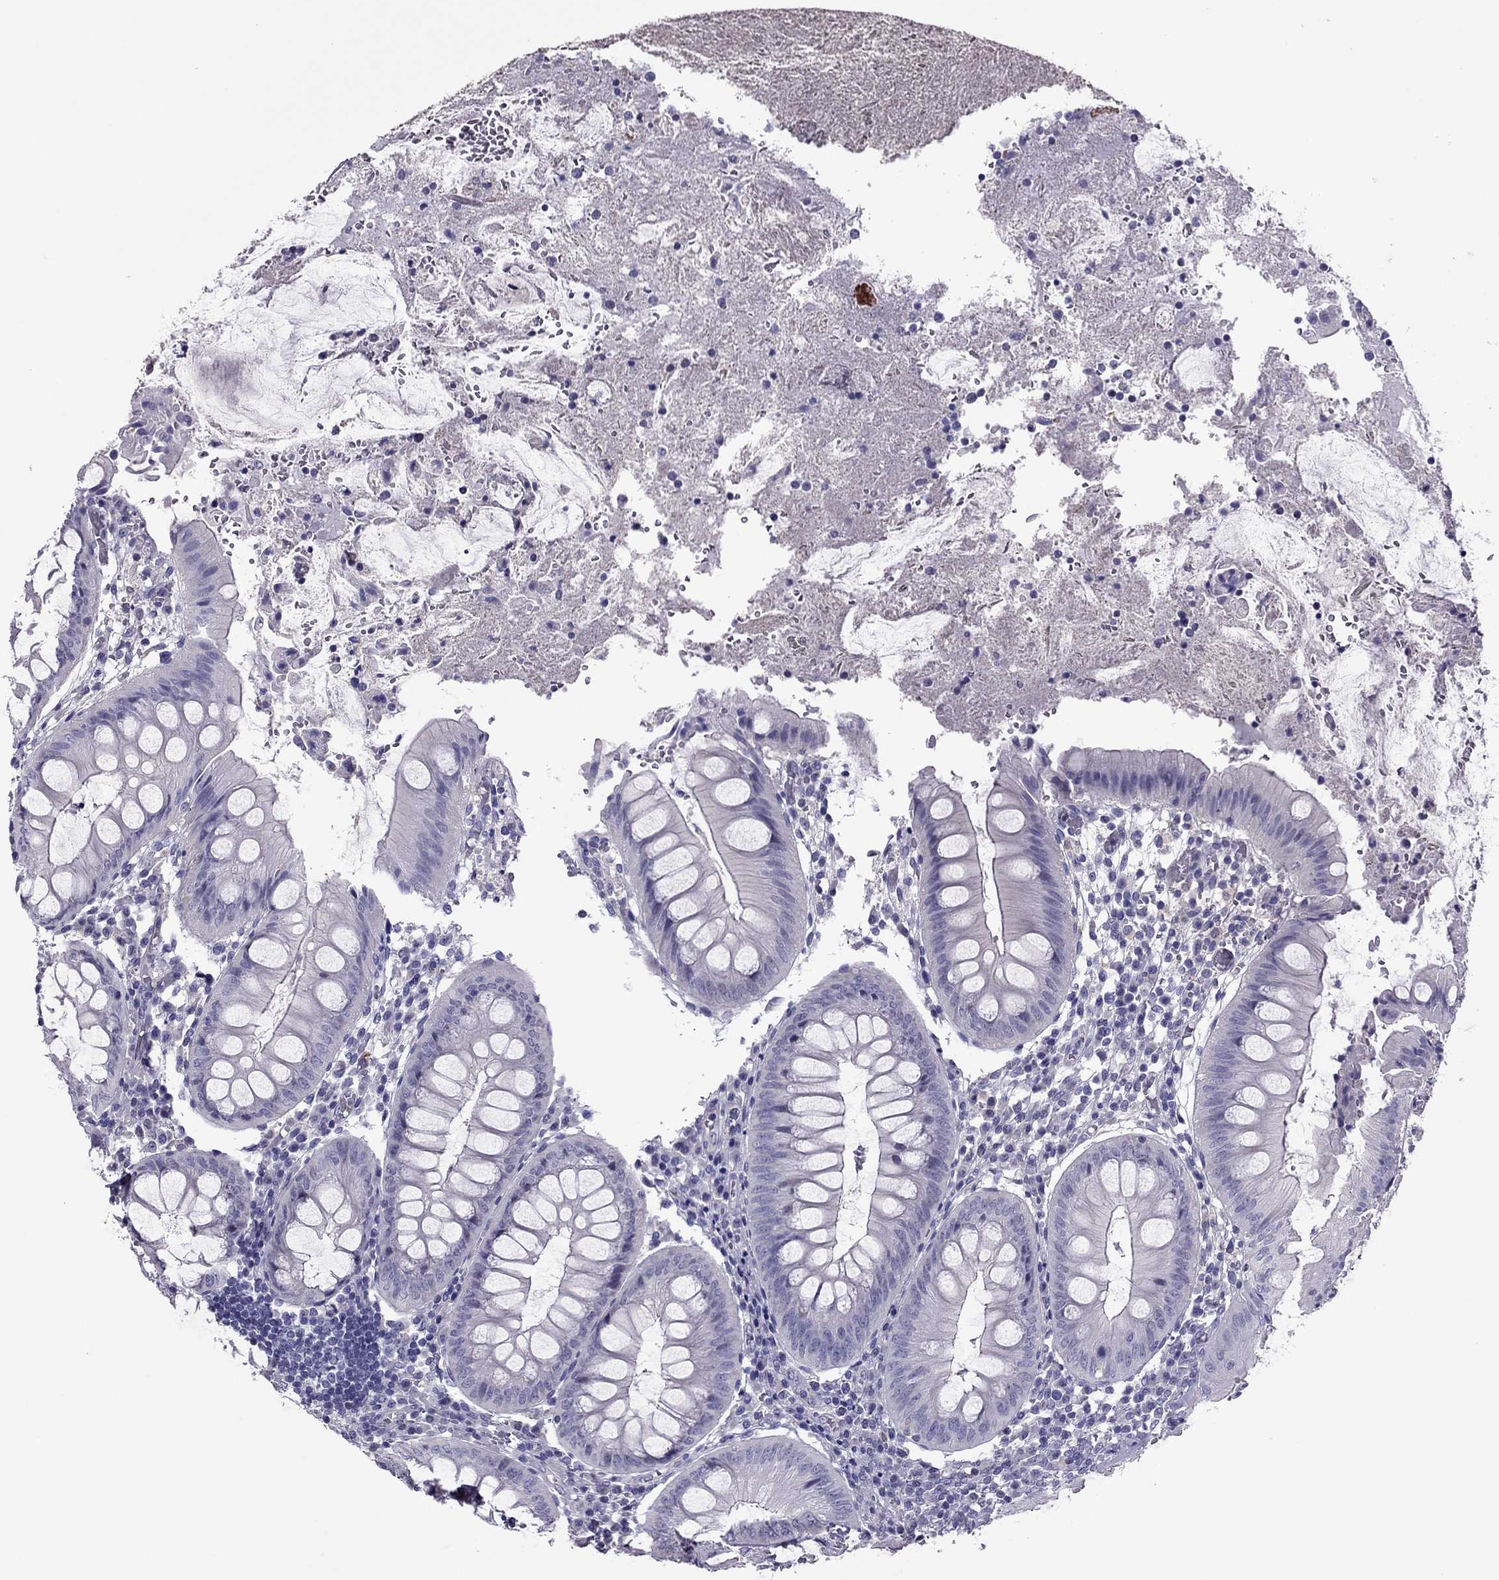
{"staining": {"intensity": "negative", "quantity": "none", "location": "none"}, "tissue": "appendix", "cell_type": "Glandular cells", "image_type": "normal", "snomed": [{"axis": "morphology", "description": "Normal tissue, NOS"}, {"axis": "morphology", "description": "Inflammation, NOS"}, {"axis": "topography", "description": "Appendix"}], "caption": "Immunohistochemistry image of unremarkable human appendix stained for a protein (brown), which reveals no expression in glandular cells. (DAB immunohistochemistry (IHC), high magnification).", "gene": "SLC16A8", "patient": {"sex": "male", "age": 16}}